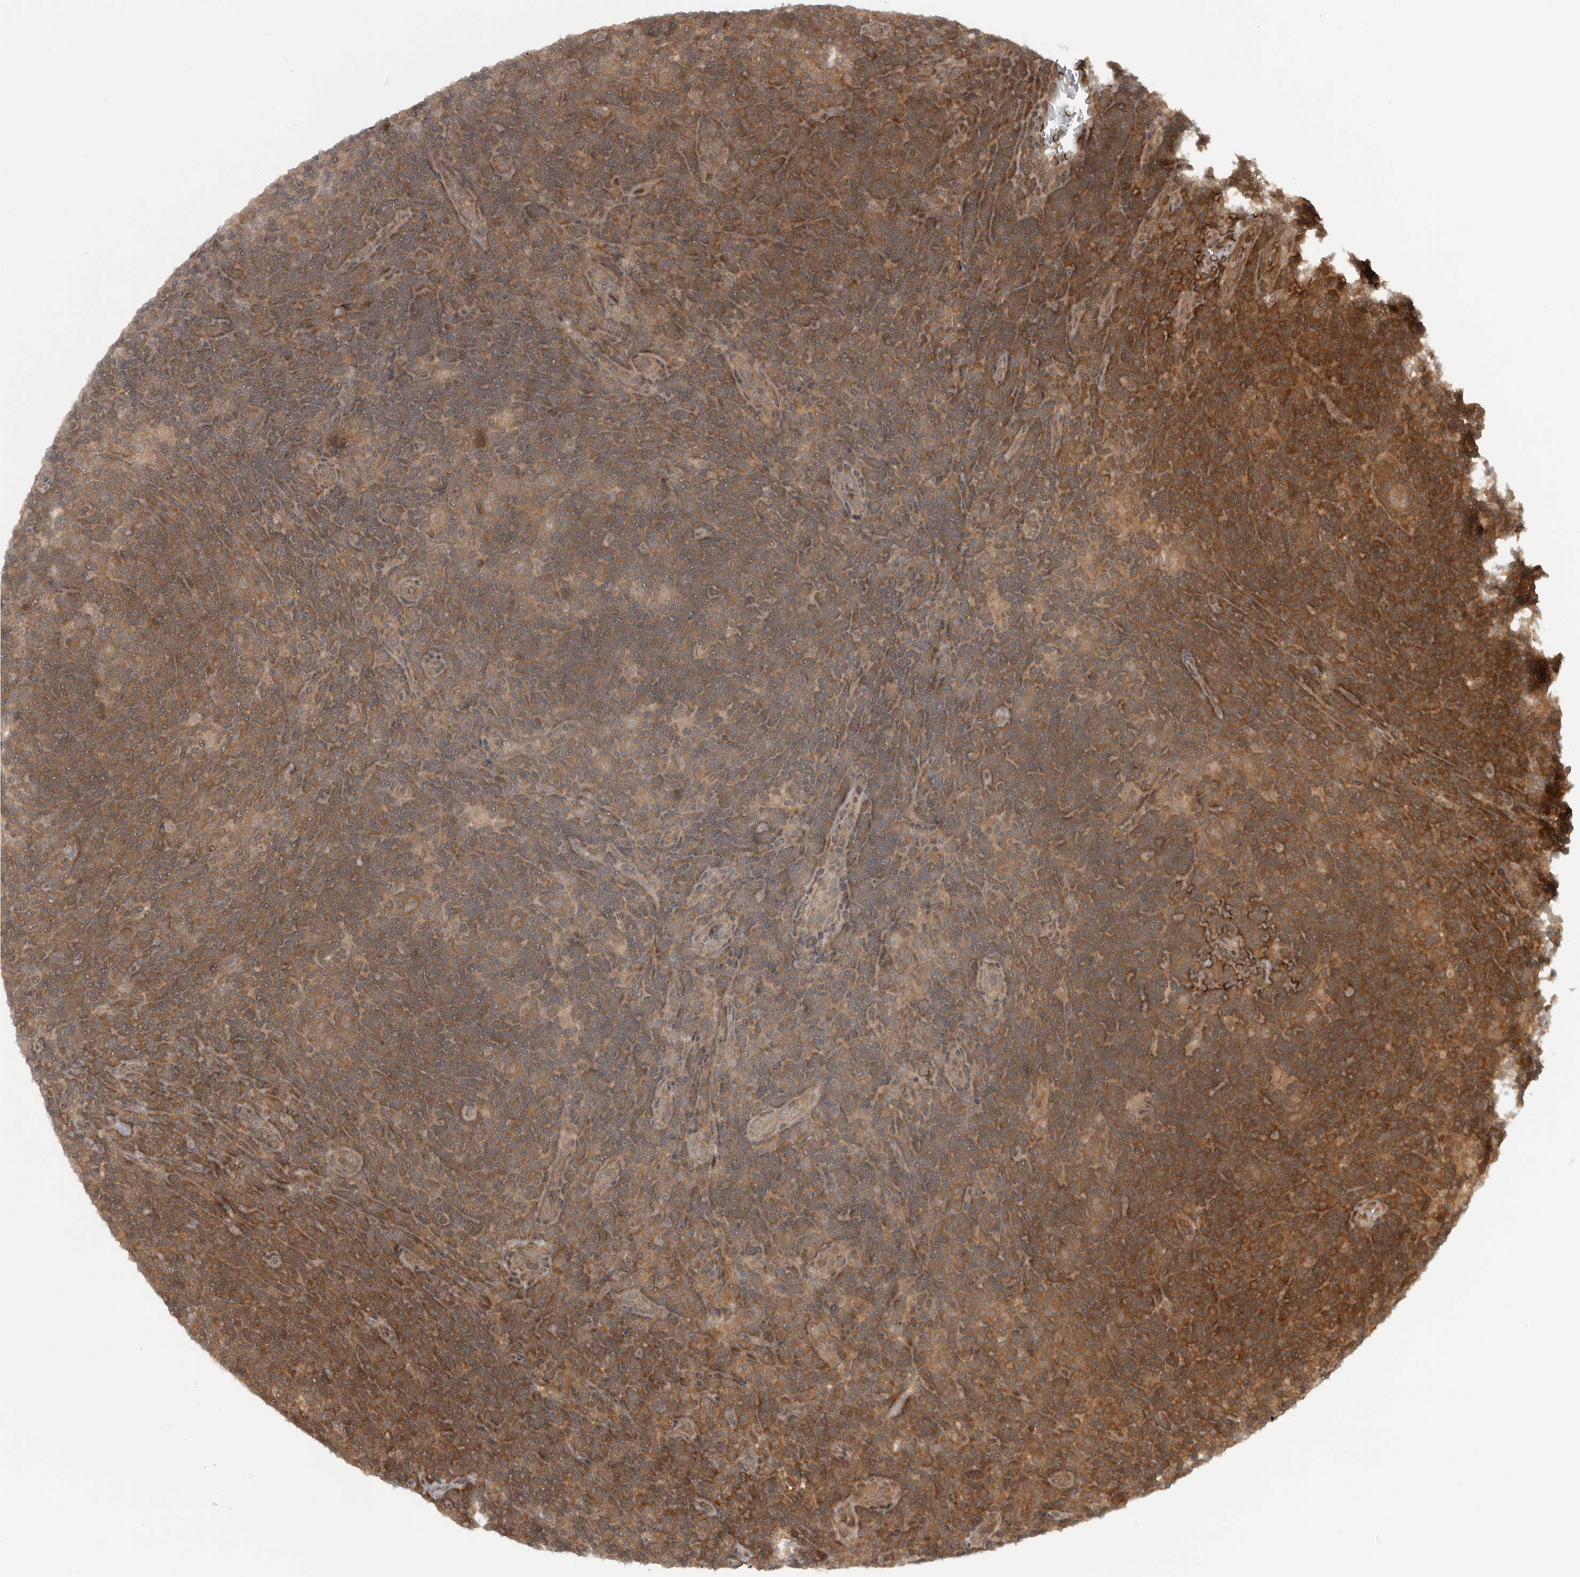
{"staining": {"intensity": "moderate", "quantity": ">75%", "location": "cytoplasmic/membranous"}, "tissue": "lymphoma", "cell_type": "Tumor cells", "image_type": "cancer", "snomed": [{"axis": "morphology", "description": "Hodgkin's disease, NOS"}, {"axis": "topography", "description": "Lymph node"}], "caption": "Tumor cells exhibit moderate cytoplasmic/membranous expression in approximately >75% of cells in Hodgkin's disease.", "gene": "SZRD1", "patient": {"sex": "female", "age": 57}}